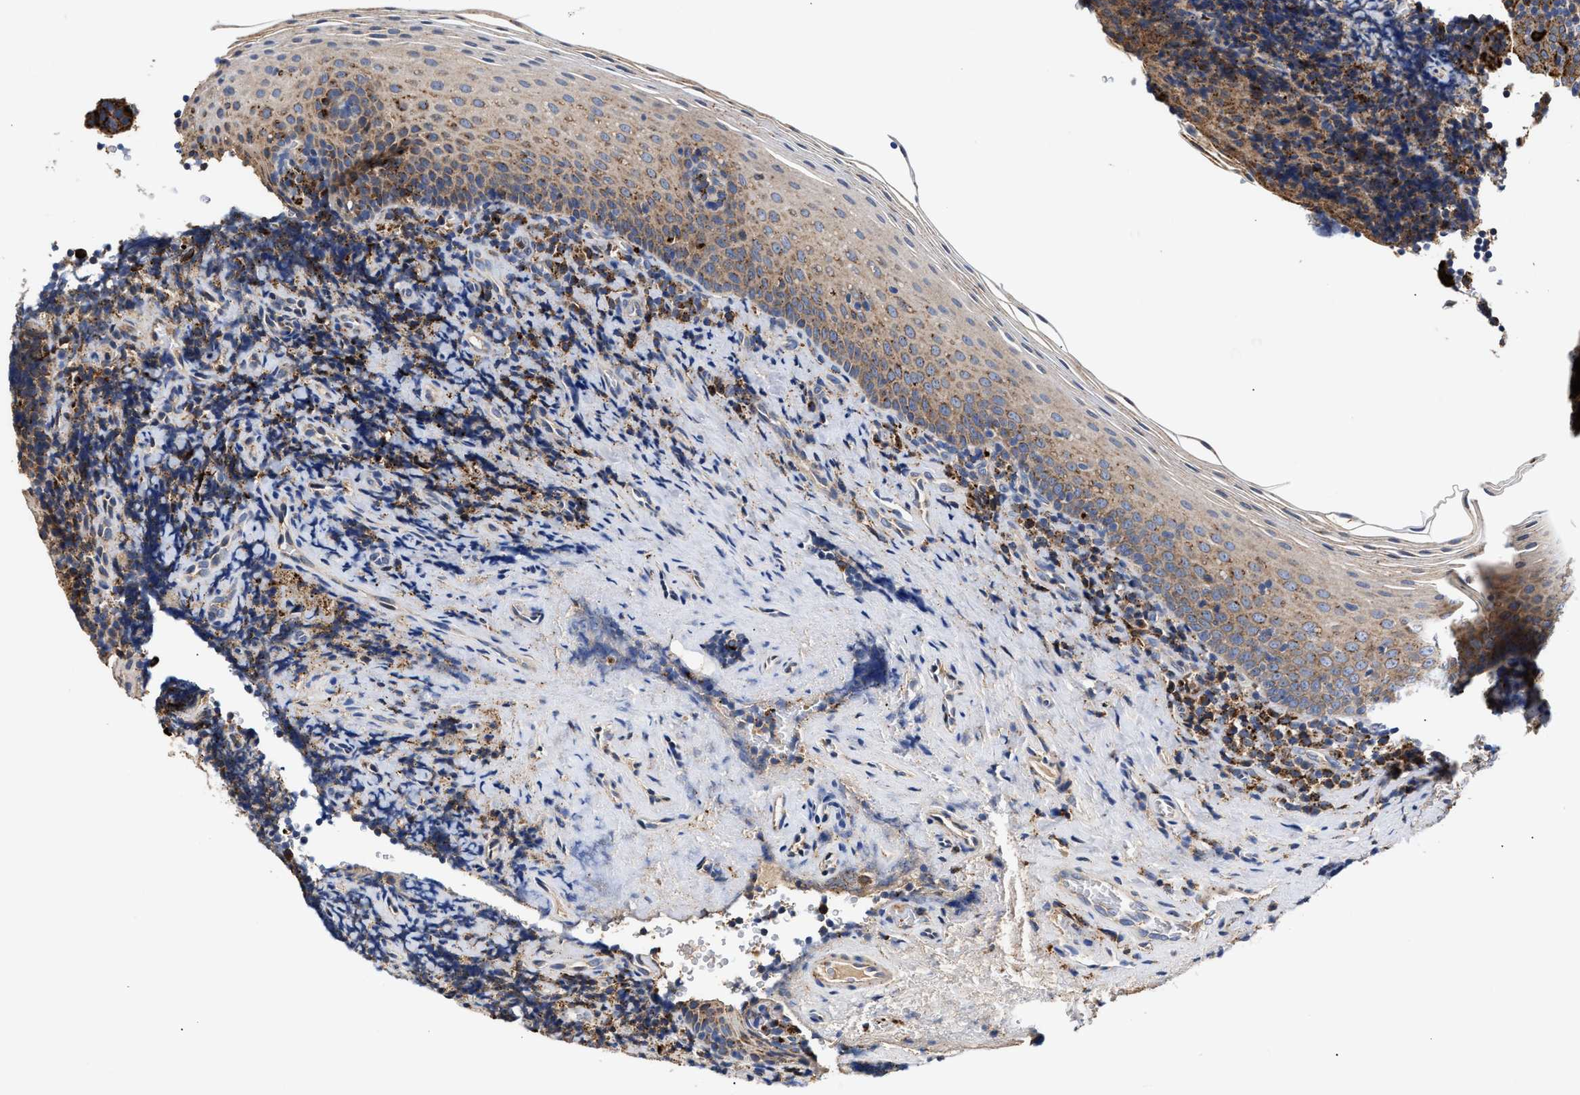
{"staining": {"intensity": "strong", "quantity": "<25%", "location": "cytoplasmic/membranous"}, "tissue": "tonsil", "cell_type": "Germinal center cells", "image_type": "normal", "snomed": [{"axis": "morphology", "description": "Normal tissue, NOS"}, {"axis": "morphology", "description": "Inflammation, NOS"}, {"axis": "topography", "description": "Tonsil"}], "caption": "Tonsil stained with DAB immunohistochemistry (IHC) reveals medium levels of strong cytoplasmic/membranous staining in approximately <25% of germinal center cells. The staining is performed using DAB (3,3'-diaminobenzidine) brown chromogen to label protein expression. The nuclei are counter-stained blue using hematoxylin.", "gene": "CCDC146", "patient": {"sex": "female", "age": 31}}